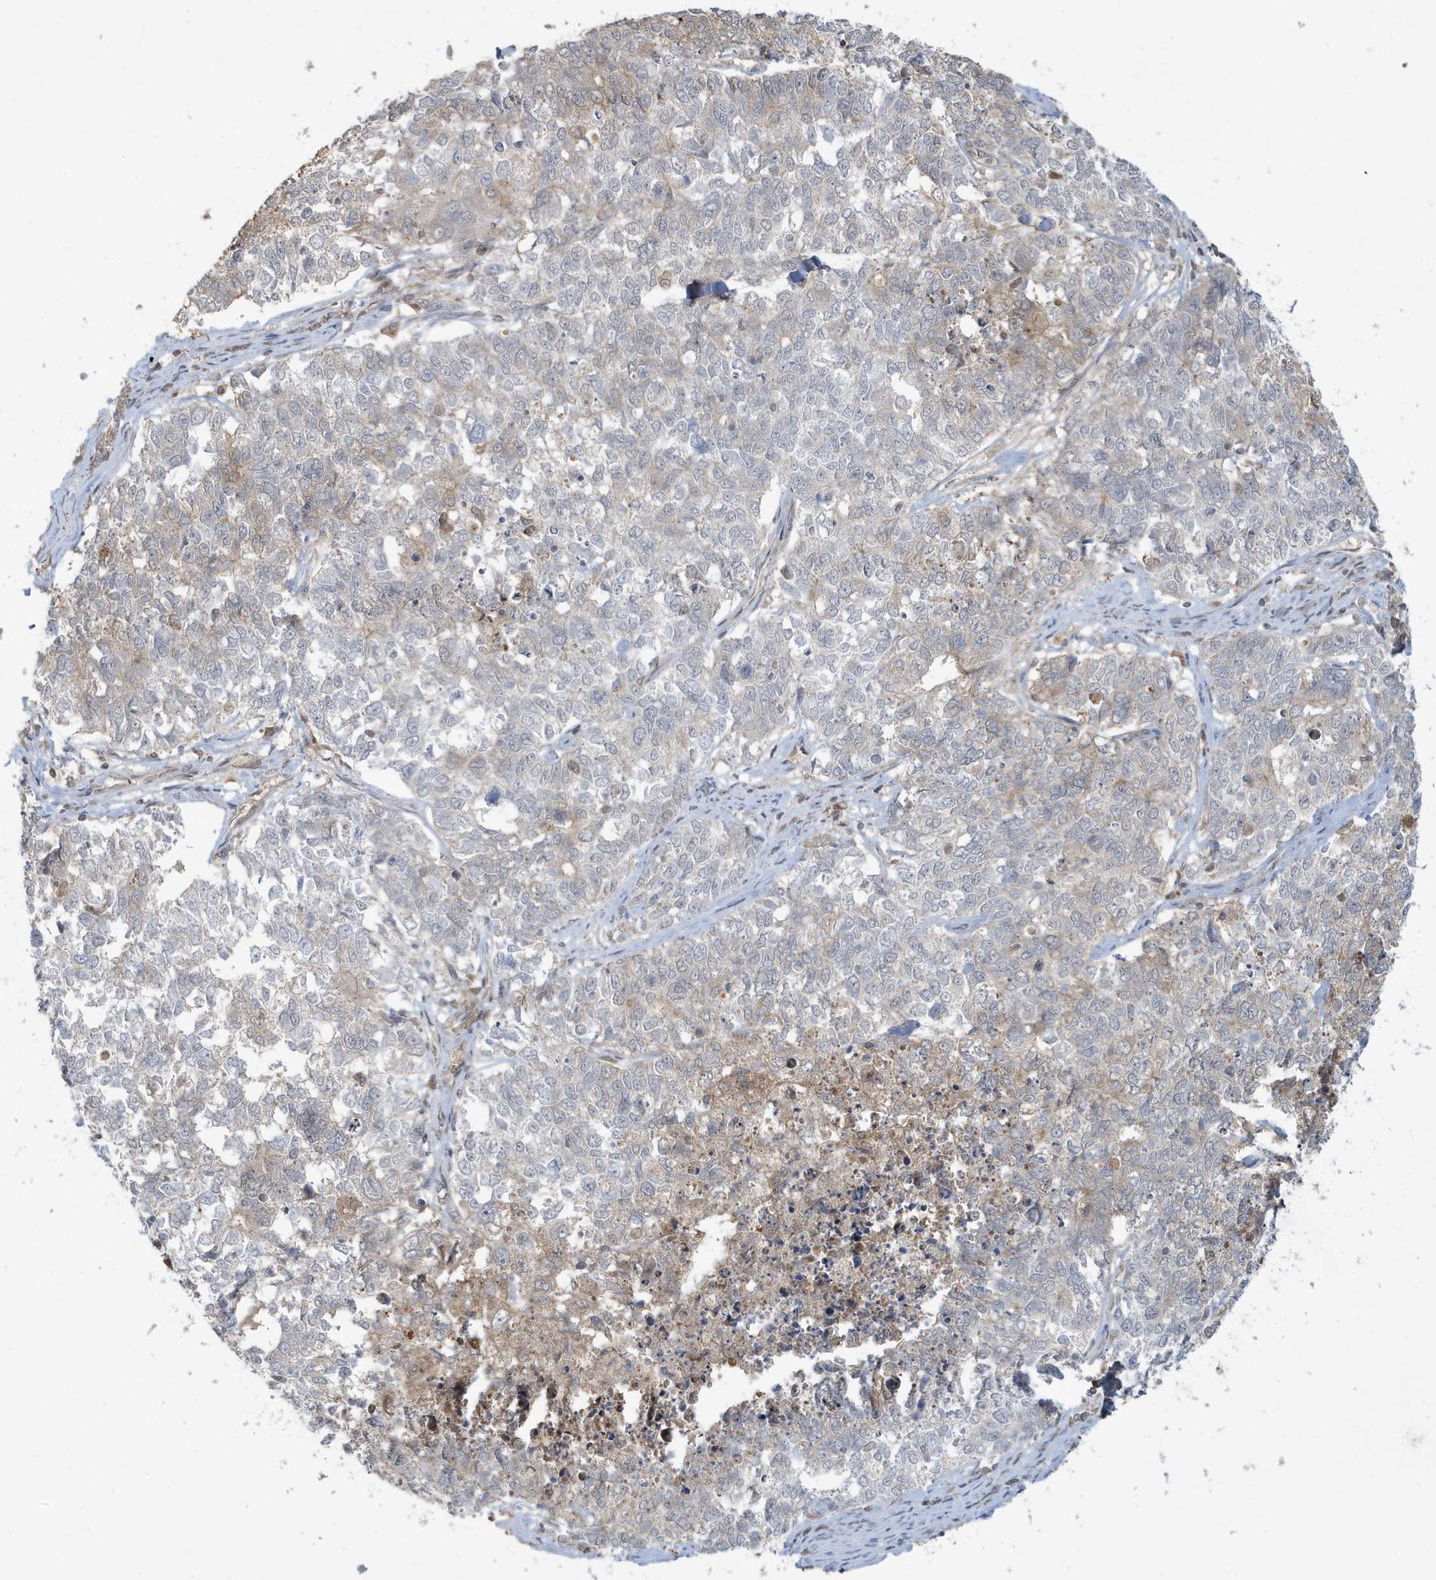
{"staining": {"intensity": "weak", "quantity": "25%-75%", "location": "cytoplasmic/membranous"}, "tissue": "cervical cancer", "cell_type": "Tumor cells", "image_type": "cancer", "snomed": [{"axis": "morphology", "description": "Squamous cell carcinoma, NOS"}, {"axis": "topography", "description": "Cervix"}], "caption": "Squamous cell carcinoma (cervical) stained for a protein exhibits weak cytoplasmic/membranous positivity in tumor cells.", "gene": "PRRT3", "patient": {"sex": "female", "age": 63}}